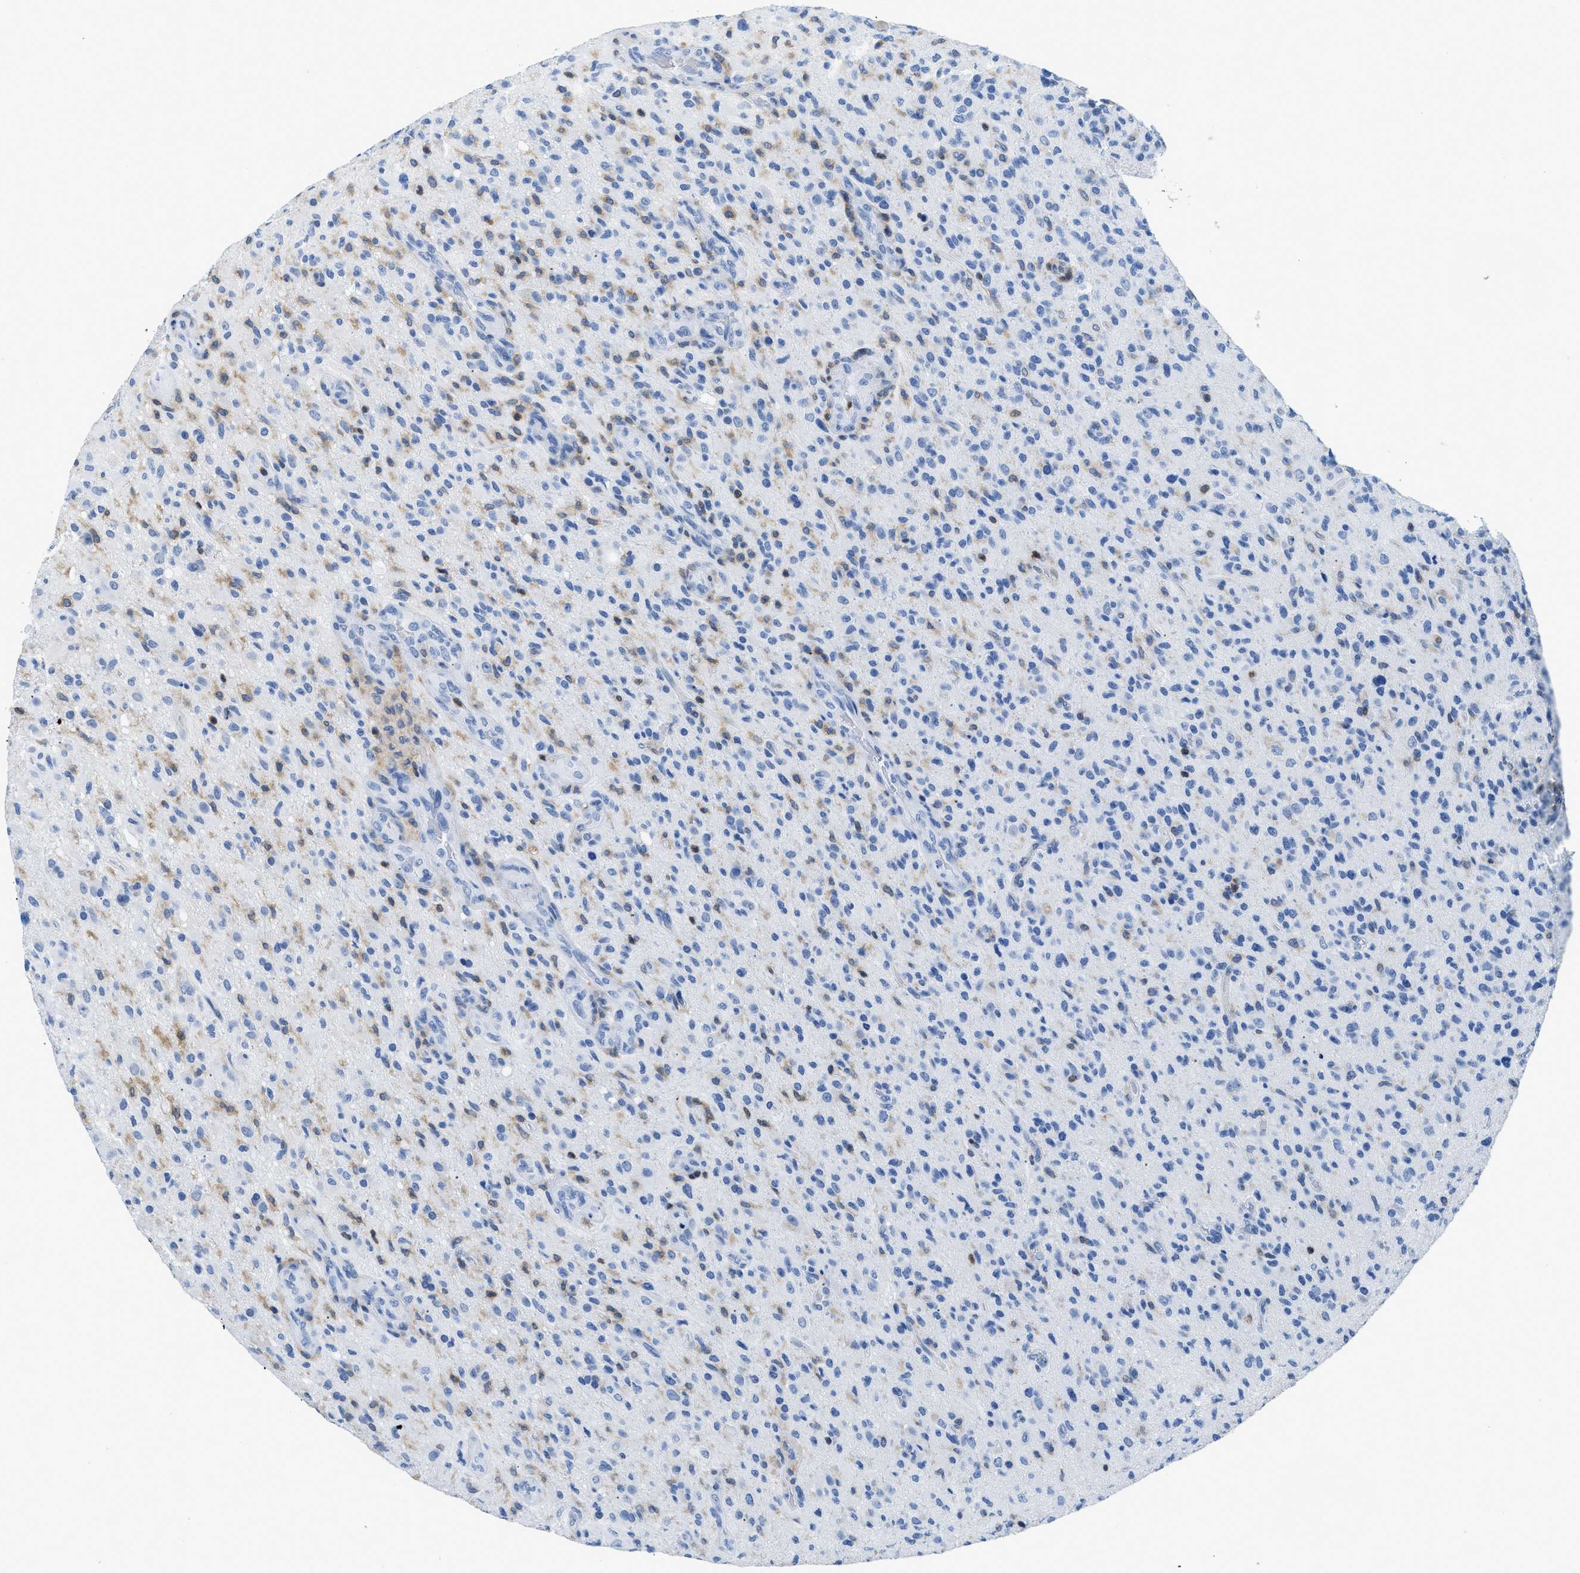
{"staining": {"intensity": "negative", "quantity": "none", "location": "none"}, "tissue": "glioma", "cell_type": "Tumor cells", "image_type": "cancer", "snomed": [{"axis": "morphology", "description": "Glioma, malignant, High grade"}, {"axis": "topography", "description": "Brain"}], "caption": "Photomicrograph shows no significant protein staining in tumor cells of glioma.", "gene": "NFATC2", "patient": {"sex": "male", "age": 71}}